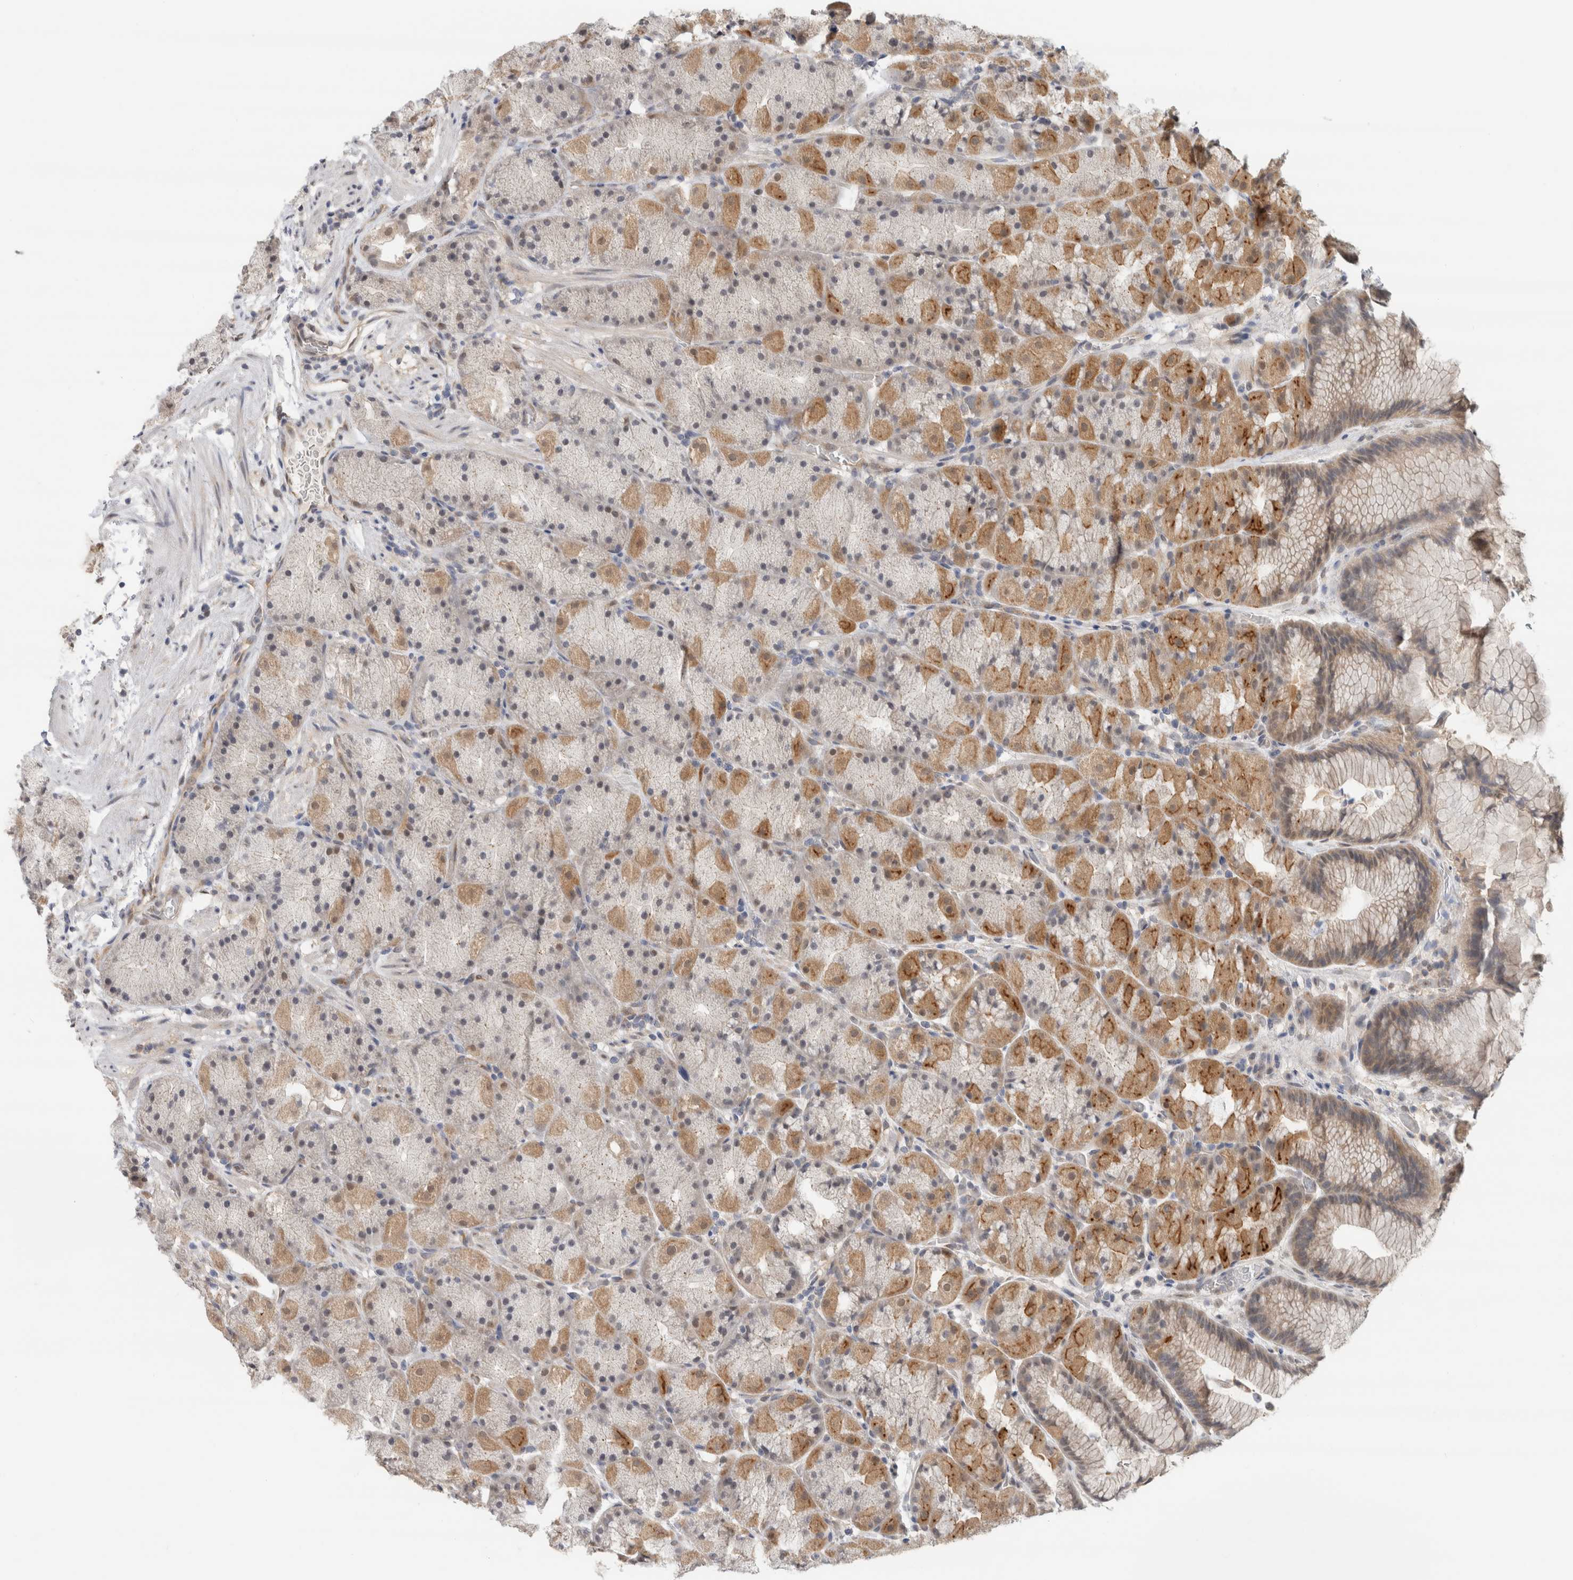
{"staining": {"intensity": "moderate", "quantity": "25%-75%", "location": "cytoplasmic/membranous"}, "tissue": "stomach", "cell_type": "Glandular cells", "image_type": "normal", "snomed": [{"axis": "morphology", "description": "Normal tissue, NOS"}, {"axis": "topography", "description": "Stomach, upper"}, {"axis": "topography", "description": "Stomach"}], "caption": "Stomach stained with immunohistochemistry (IHC) demonstrates moderate cytoplasmic/membranous positivity in about 25%-75% of glandular cells. (DAB (3,3'-diaminobenzidine) IHC, brown staining for protein, blue staining for nuclei).", "gene": "EIF4G3", "patient": {"sex": "male", "age": 48}}